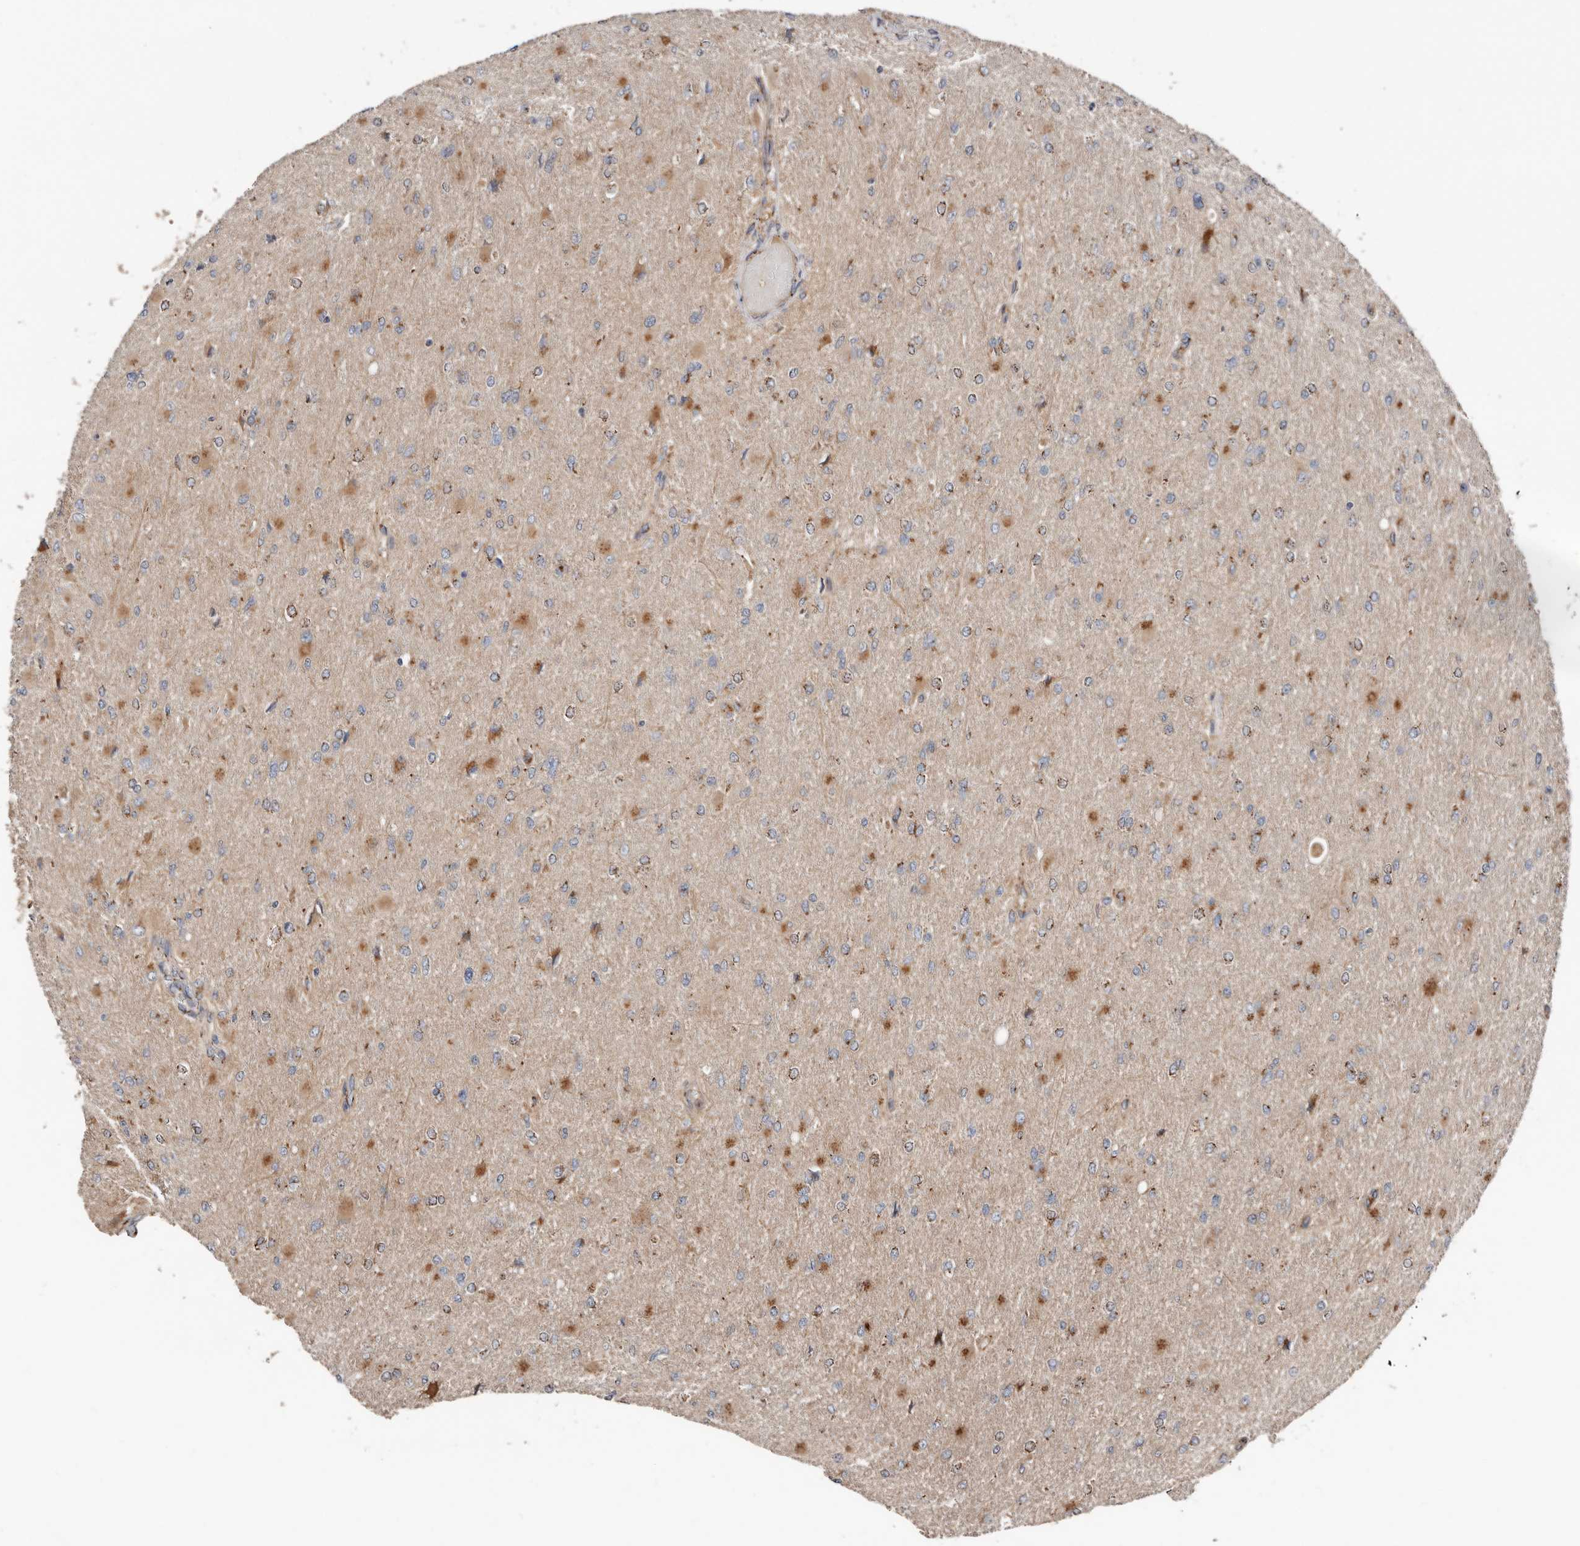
{"staining": {"intensity": "moderate", "quantity": ">75%", "location": "cytoplasmic/membranous"}, "tissue": "glioma", "cell_type": "Tumor cells", "image_type": "cancer", "snomed": [{"axis": "morphology", "description": "Glioma, malignant, High grade"}, {"axis": "topography", "description": "Cerebral cortex"}], "caption": "Protein expression analysis of human glioma reveals moderate cytoplasmic/membranous positivity in approximately >75% of tumor cells.", "gene": "COG1", "patient": {"sex": "female", "age": 36}}